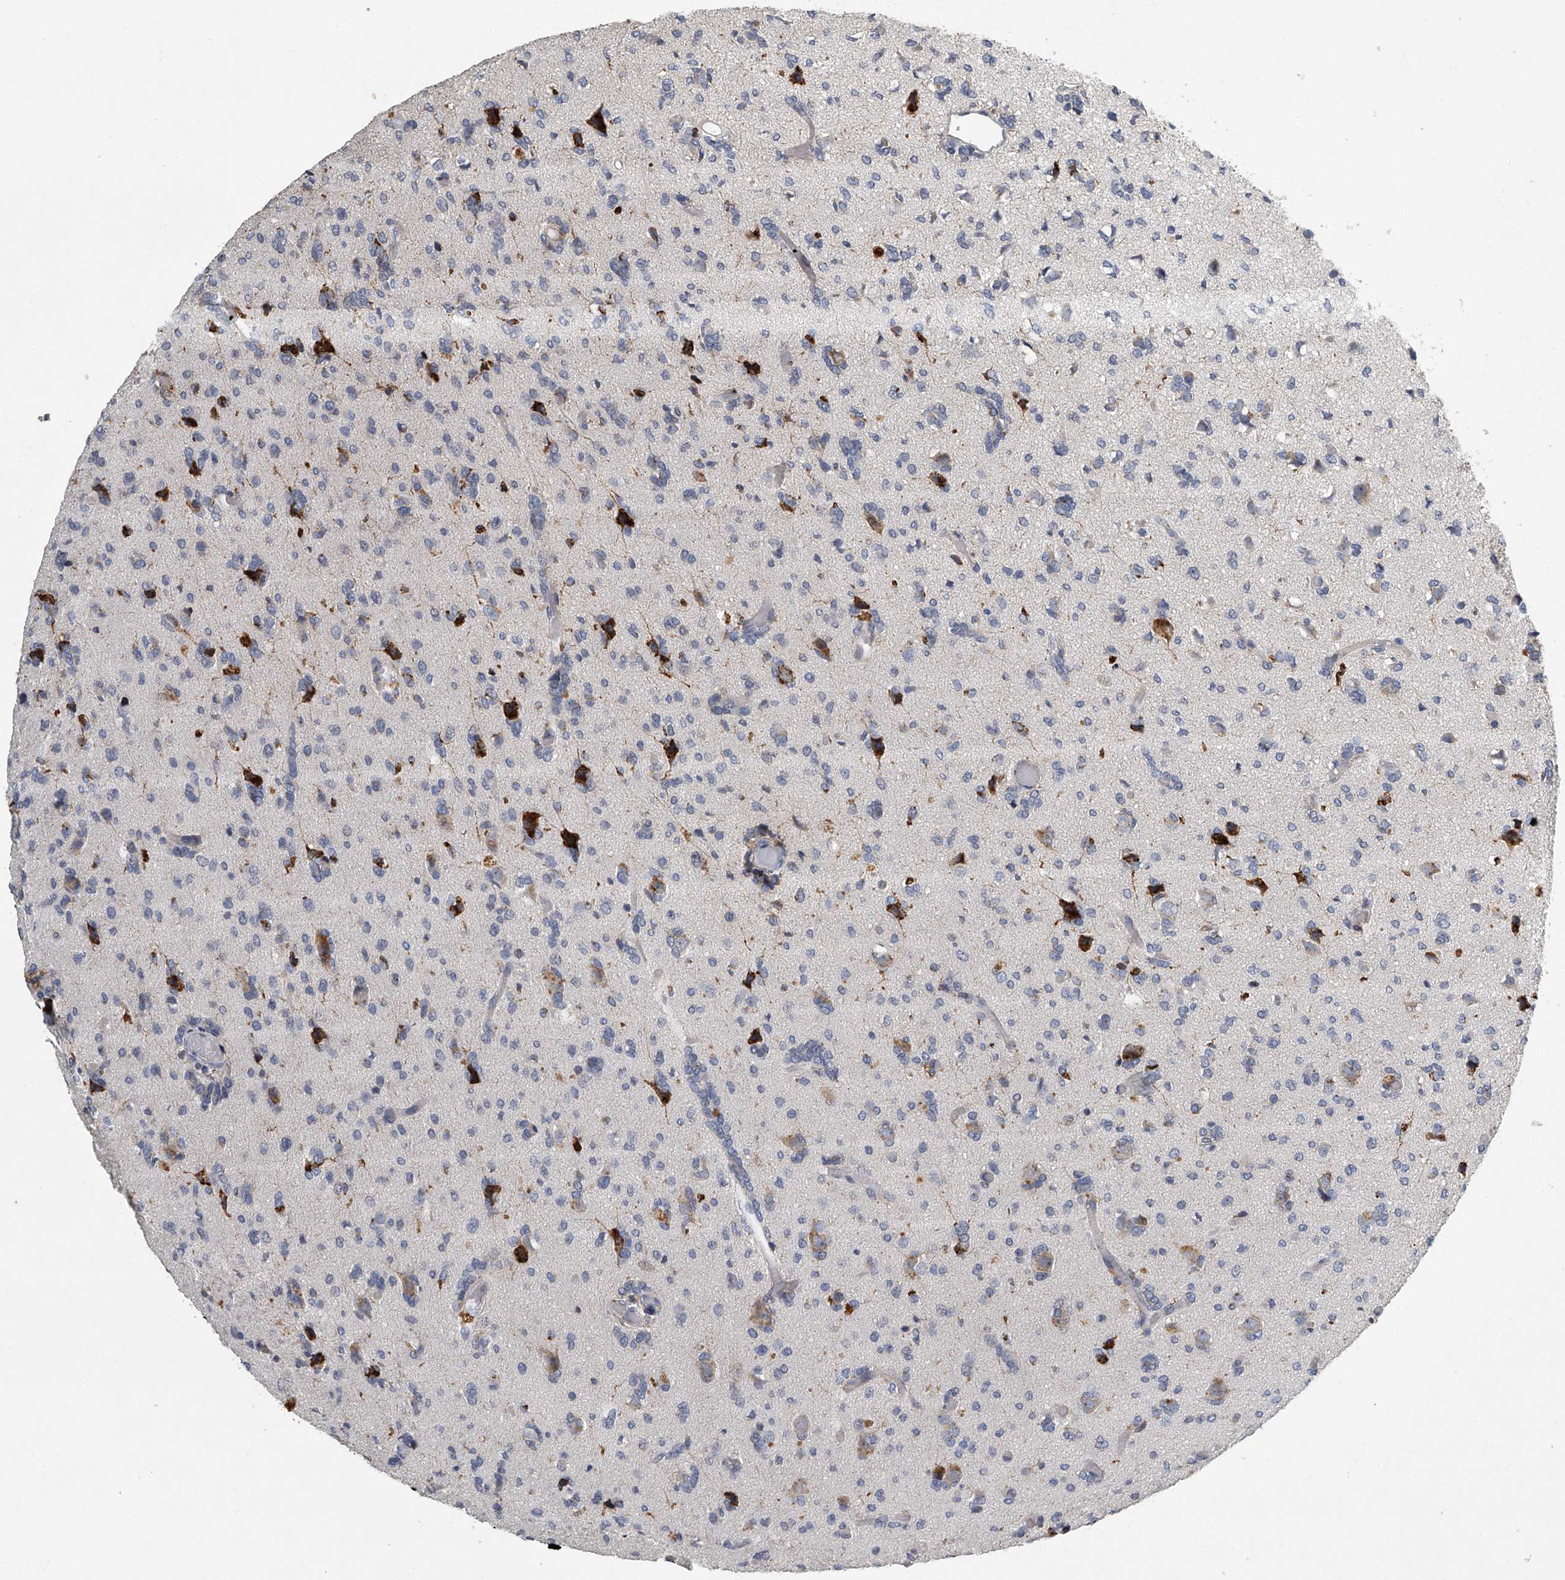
{"staining": {"intensity": "negative", "quantity": "none", "location": "none"}, "tissue": "glioma", "cell_type": "Tumor cells", "image_type": "cancer", "snomed": [{"axis": "morphology", "description": "Glioma, malignant, High grade"}, {"axis": "topography", "description": "Brain"}], "caption": "Tumor cells are negative for brown protein staining in glioma.", "gene": "TMEM63C", "patient": {"sex": "female", "age": 59}}